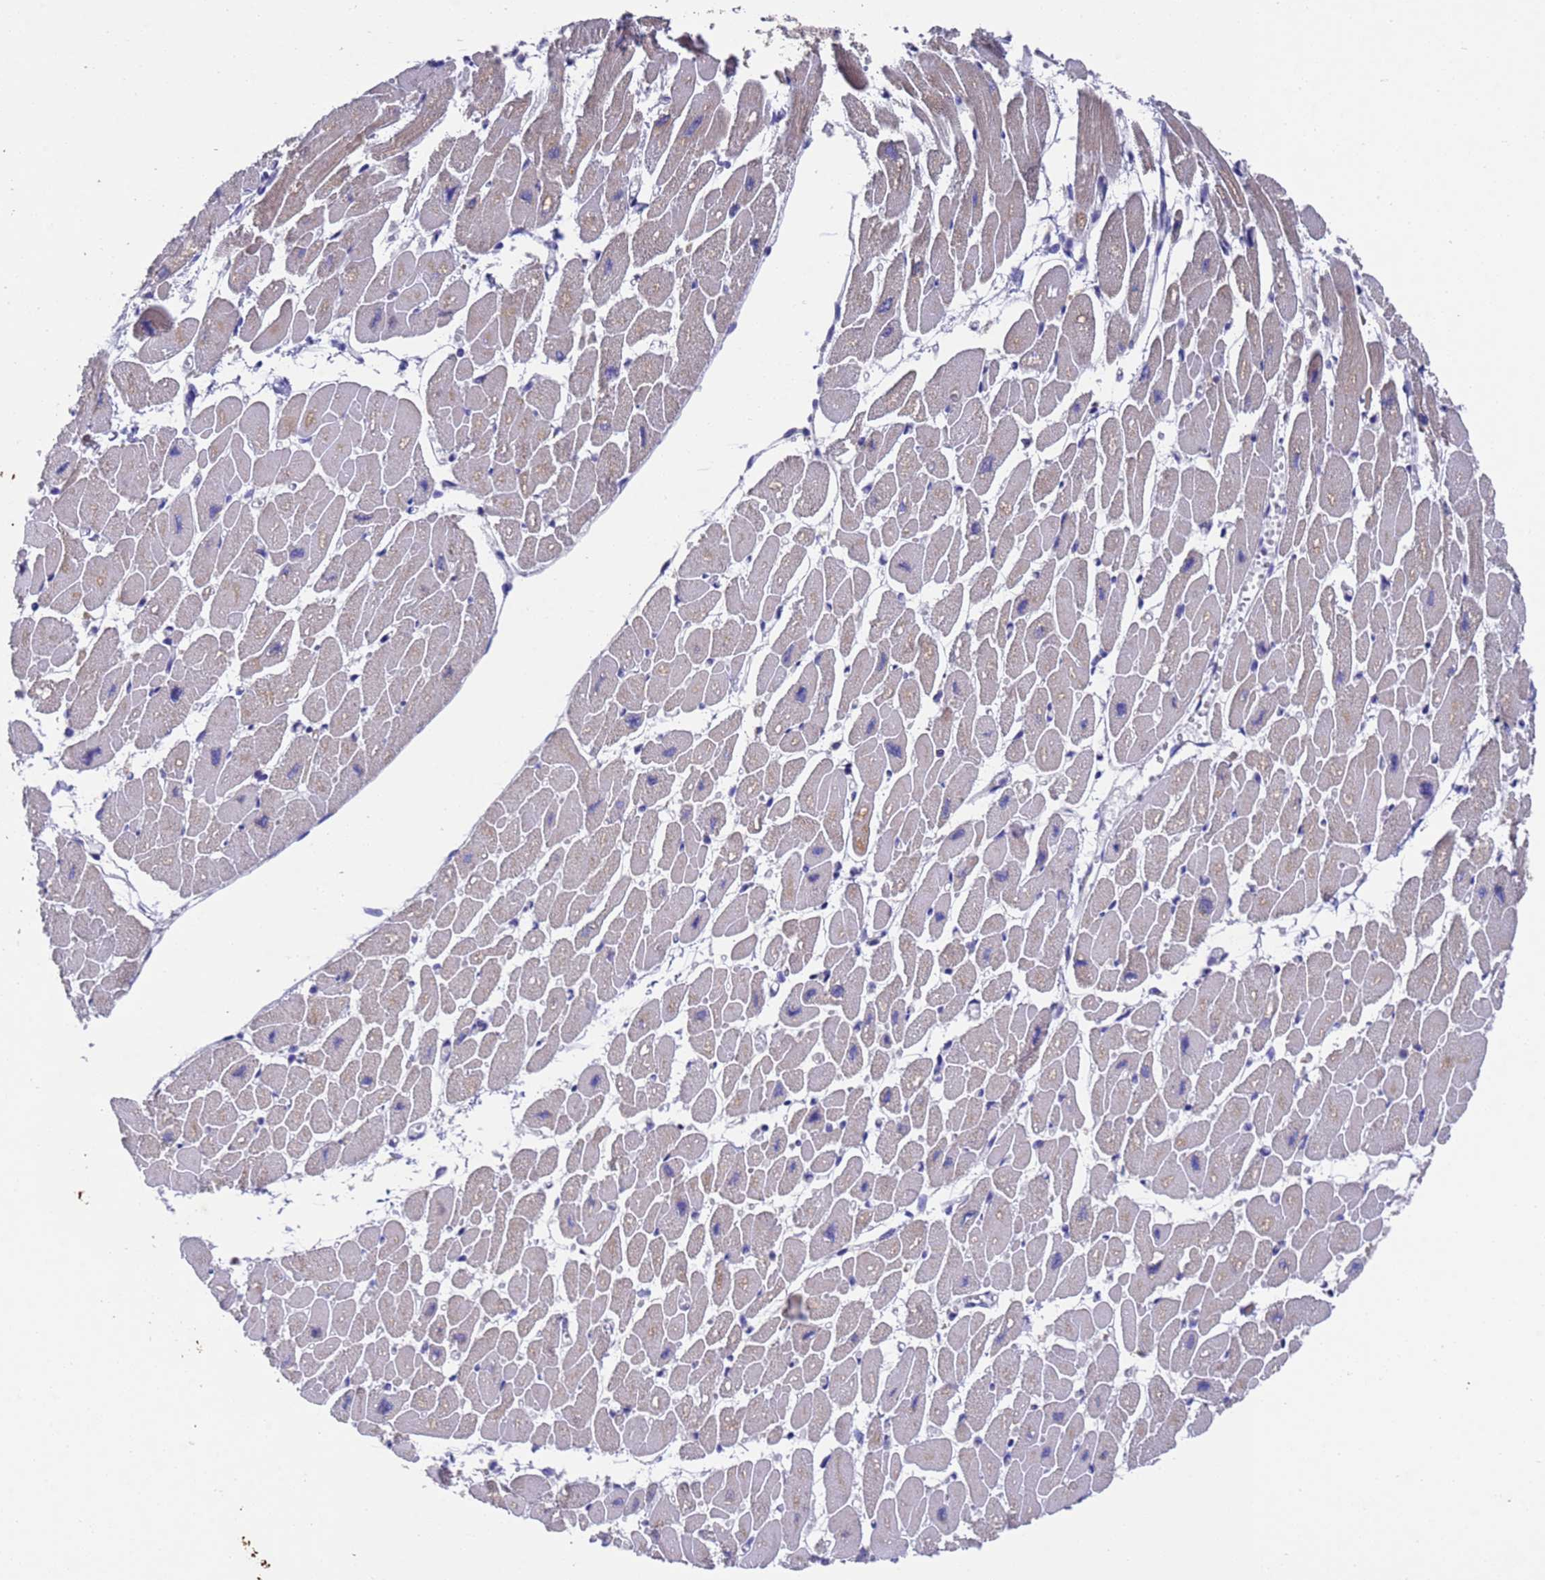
{"staining": {"intensity": "weak", "quantity": "25%-75%", "location": "cytoplasmic/membranous"}, "tissue": "heart muscle", "cell_type": "Cardiomyocytes", "image_type": "normal", "snomed": [{"axis": "morphology", "description": "Normal tissue, NOS"}, {"axis": "topography", "description": "Heart"}], "caption": "Cardiomyocytes show low levels of weak cytoplasmic/membranous positivity in about 25%-75% of cells in unremarkable heart muscle.", "gene": "DCAF12L1", "patient": {"sex": "female", "age": 54}}